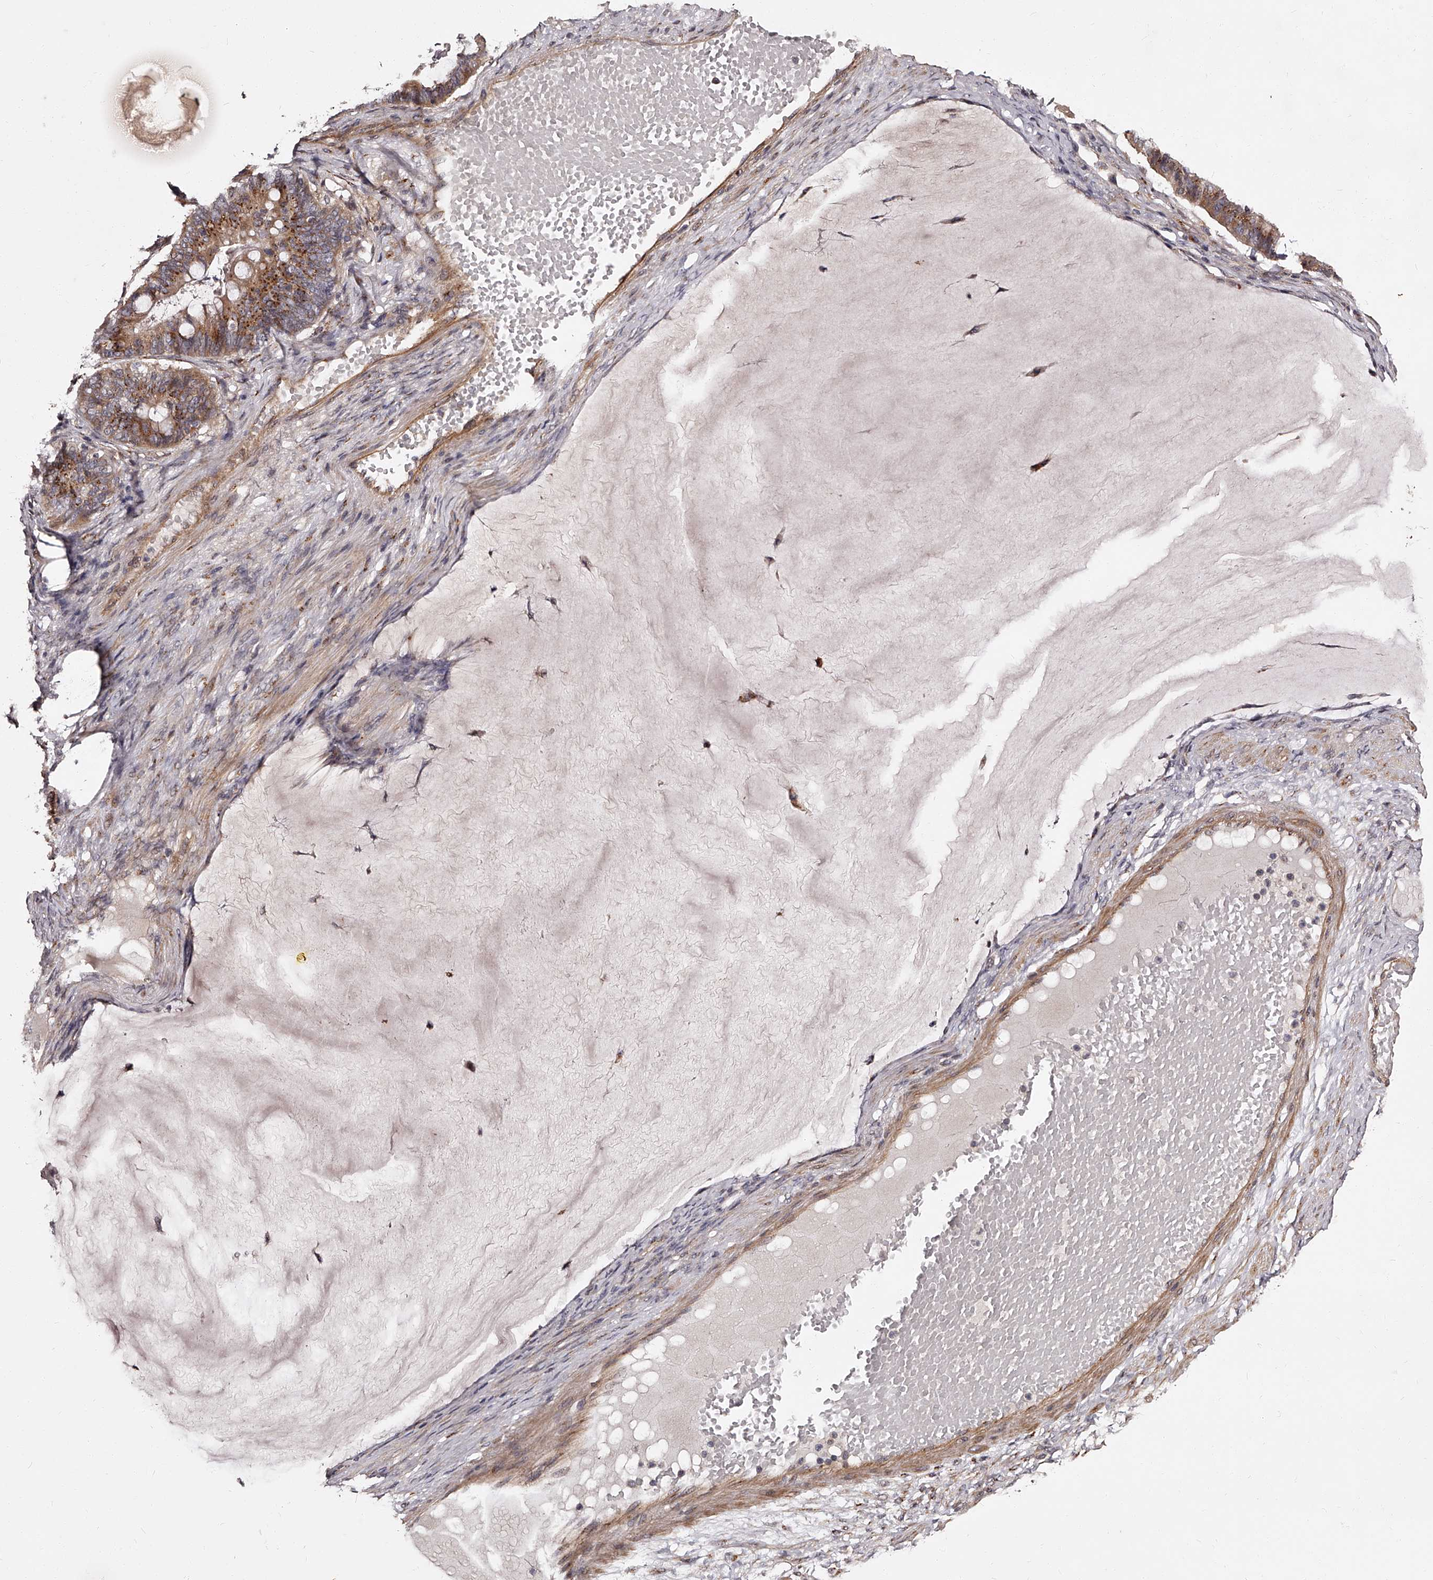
{"staining": {"intensity": "moderate", "quantity": ">75%", "location": "cytoplasmic/membranous"}, "tissue": "ovarian cancer", "cell_type": "Tumor cells", "image_type": "cancer", "snomed": [{"axis": "morphology", "description": "Cystadenocarcinoma, mucinous, NOS"}, {"axis": "topography", "description": "Ovary"}], "caption": "Immunohistochemistry histopathology image of ovarian mucinous cystadenocarcinoma stained for a protein (brown), which reveals medium levels of moderate cytoplasmic/membranous staining in approximately >75% of tumor cells.", "gene": "RSC1A1", "patient": {"sex": "female", "age": 61}}